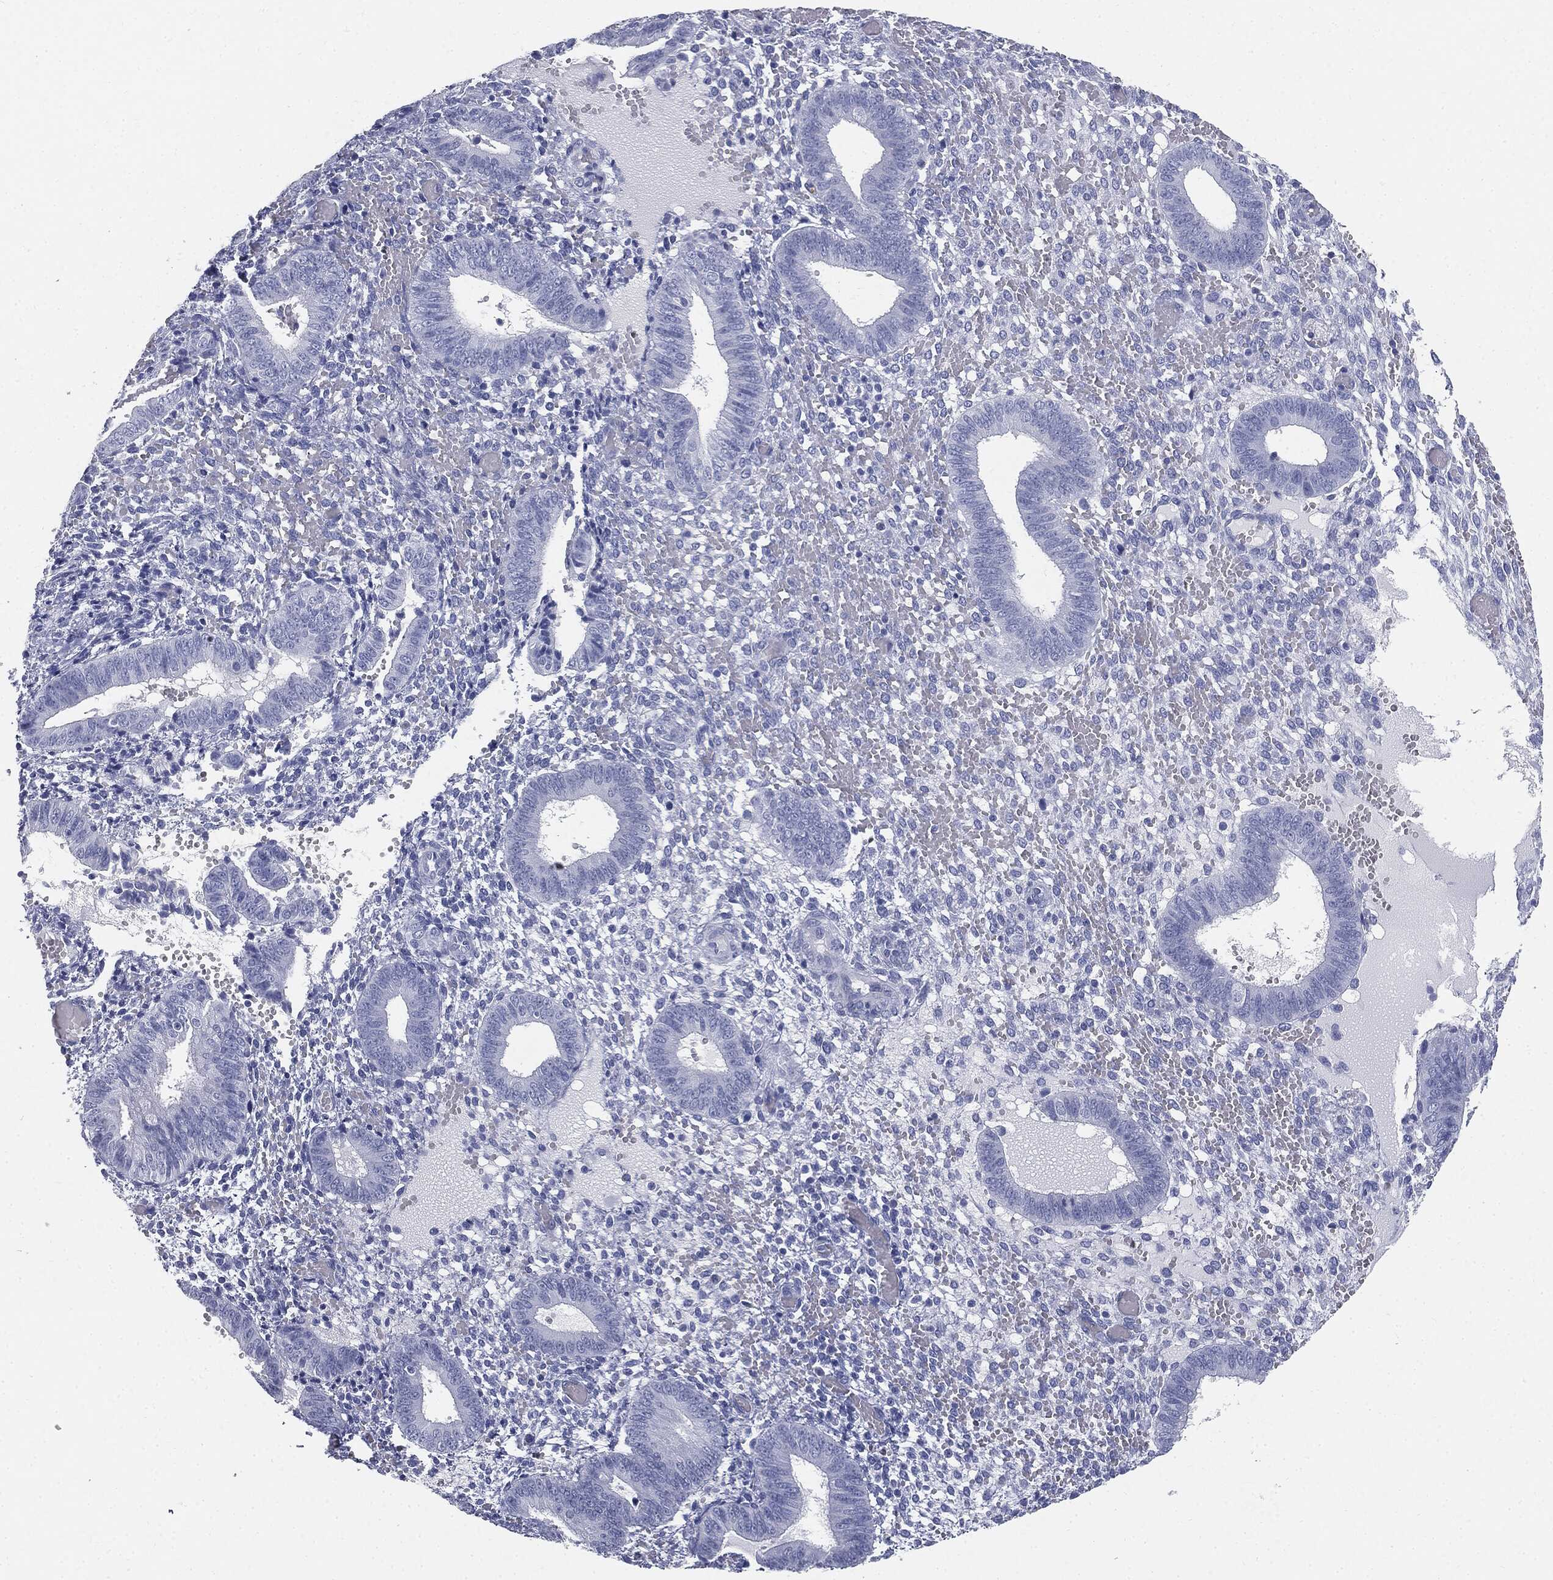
{"staining": {"intensity": "negative", "quantity": "none", "location": "none"}, "tissue": "endometrium", "cell_type": "Cells in endometrial stroma", "image_type": "normal", "snomed": [{"axis": "morphology", "description": "Normal tissue, NOS"}, {"axis": "topography", "description": "Endometrium"}], "caption": "Immunohistochemistry (IHC) photomicrograph of unremarkable endometrium: endometrium stained with DAB (3,3'-diaminobenzidine) displays no significant protein expression in cells in endometrial stroma.", "gene": "CUZD1", "patient": {"sex": "female", "age": 42}}